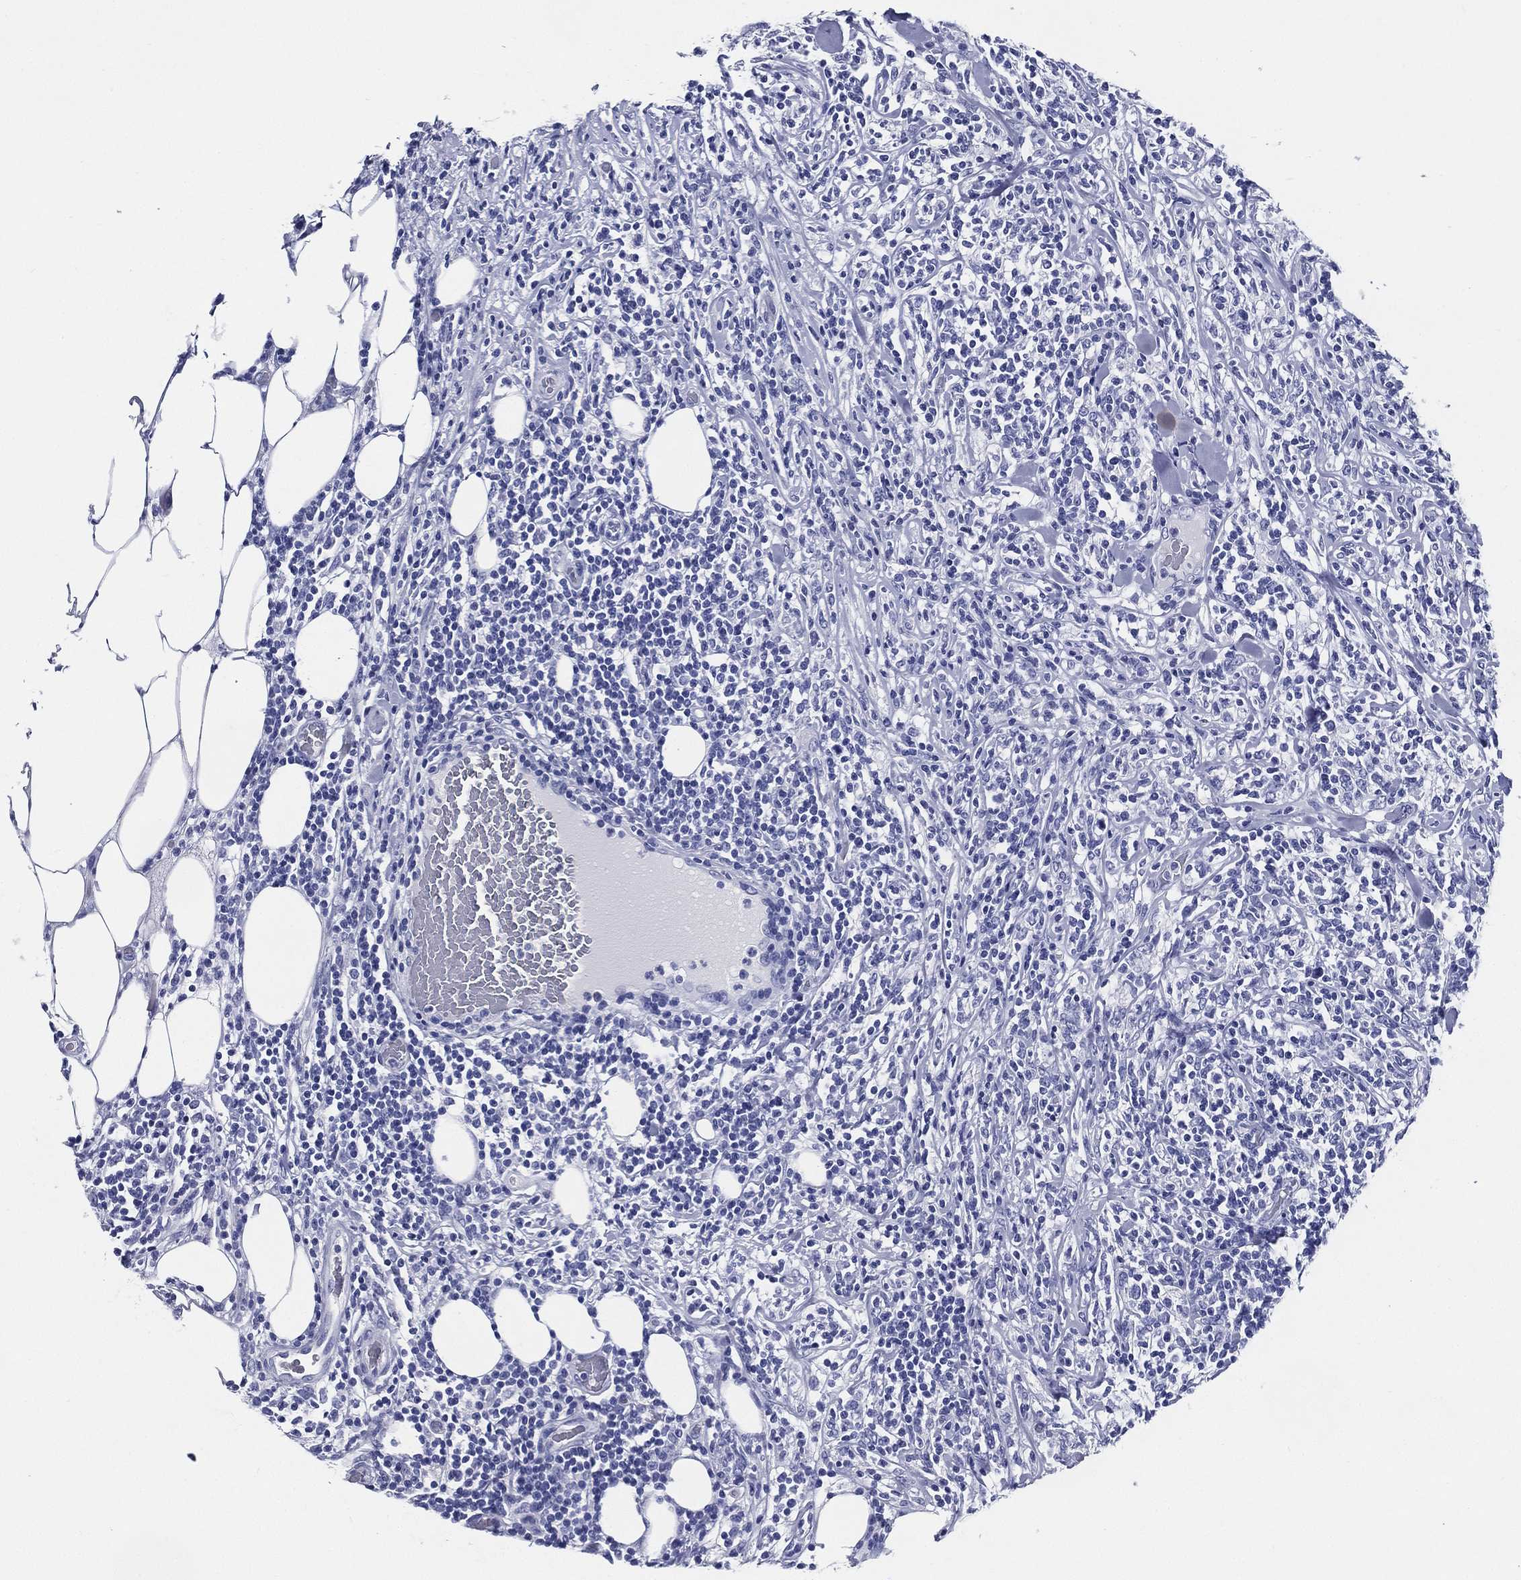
{"staining": {"intensity": "negative", "quantity": "none", "location": "none"}, "tissue": "lymphoma", "cell_type": "Tumor cells", "image_type": "cancer", "snomed": [{"axis": "morphology", "description": "Malignant lymphoma, non-Hodgkin's type, High grade"}, {"axis": "topography", "description": "Lymph node"}], "caption": "Lymphoma was stained to show a protein in brown. There is no significant expression in tumor cells.", "gene": "ACE2", "patient": {"sex": "female", "age": 84}}